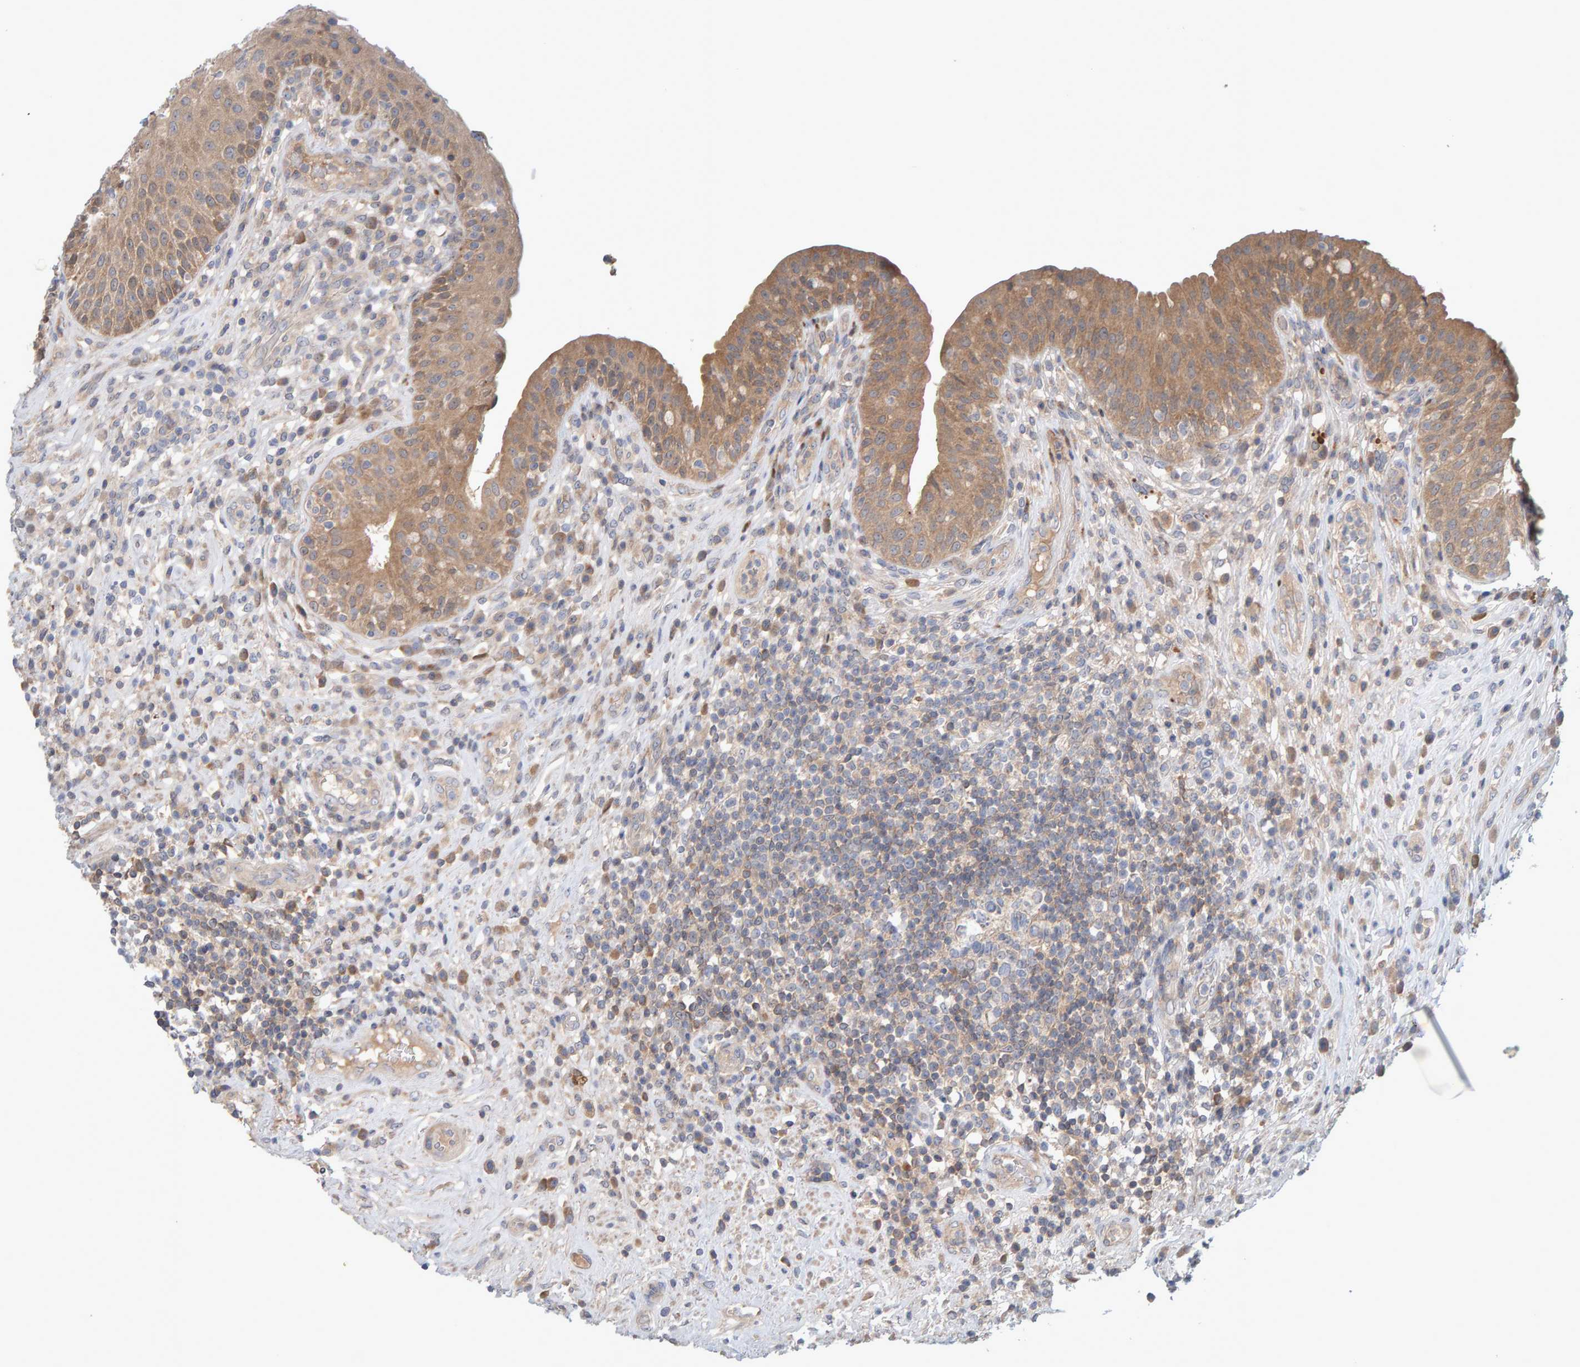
{"staining": {"intensity": "moderate", "quantity": ">75%", "location": "cytoplasmic/membranous"}, "tissue": "urinary bladder", "cell_type": "Urothelial cells", "image_type": "normal", "snomed": [{"axis": "morphology", "description": "Normal tissue, NOS"}, {"axis": "topography", "description": "Urinary bladder"}], "caption": "Immunohistochemical staining of benign urinary bladder reveals medium levels of moderate cytoplasmic/membranous positivity in about >75% of urothelial cells.", "gene": "TATDN1", "patient": {"sex": "female", "age": 62}}